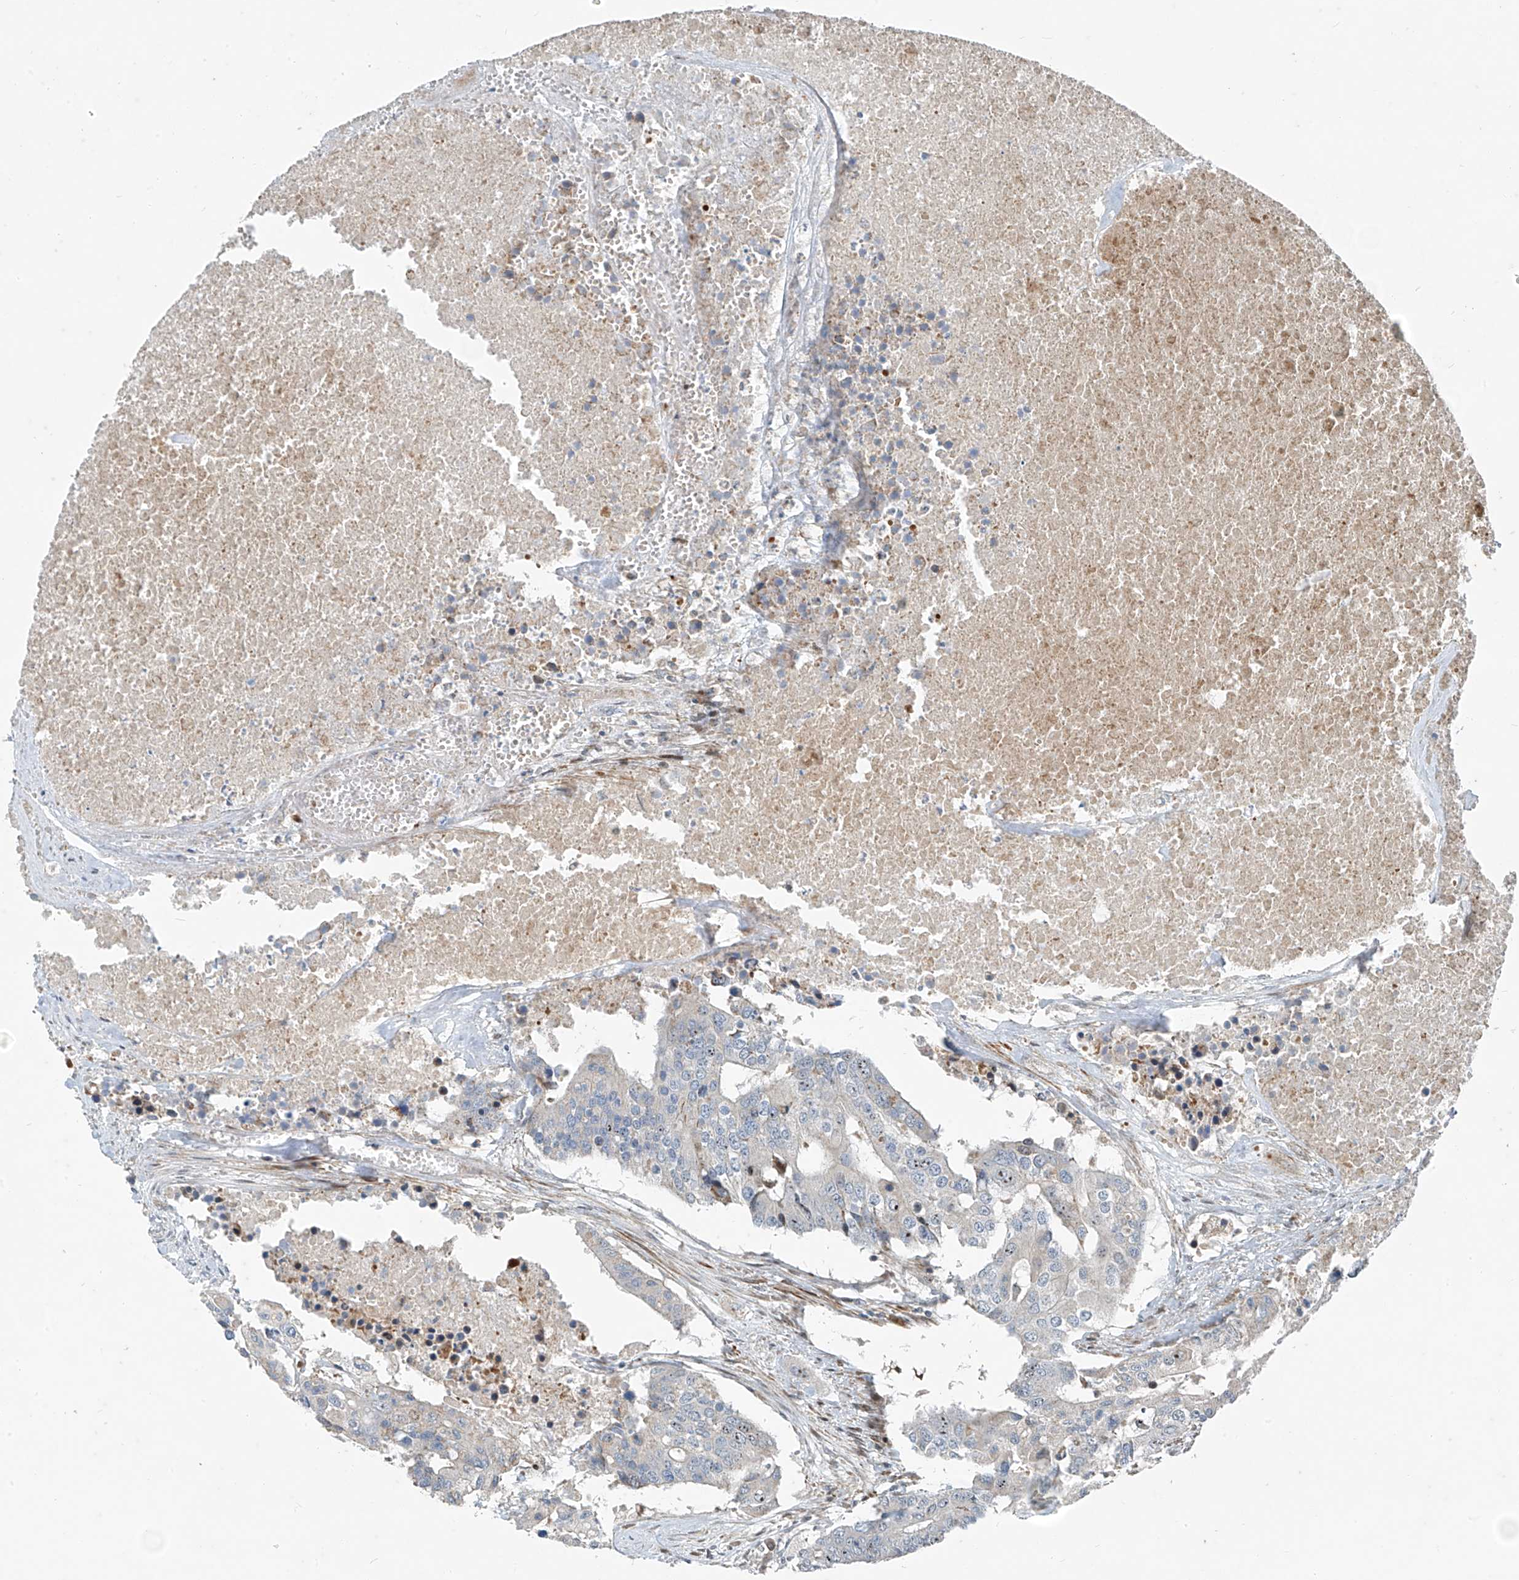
{"staining": {"intensity": "moderate", "quantity": "25%-75%", "location": "nuclear"}, "tissue": "colorectal cancer", "cell_type": "Tumor cells", "image_type": "cancer", "snomed": [{"axis": "morphology", "description": "Adenocarcinoma, NOS"}, {"axis": "topography", "description": "Colon"}], "caption": "Protein expression by IHC reveals moderate nuclear expression in about 25%-75% of tumor cells in adenocarcinoma (colorectal).", "gene": "PPCS", "patient": {"sex": "male", "age": 77}}